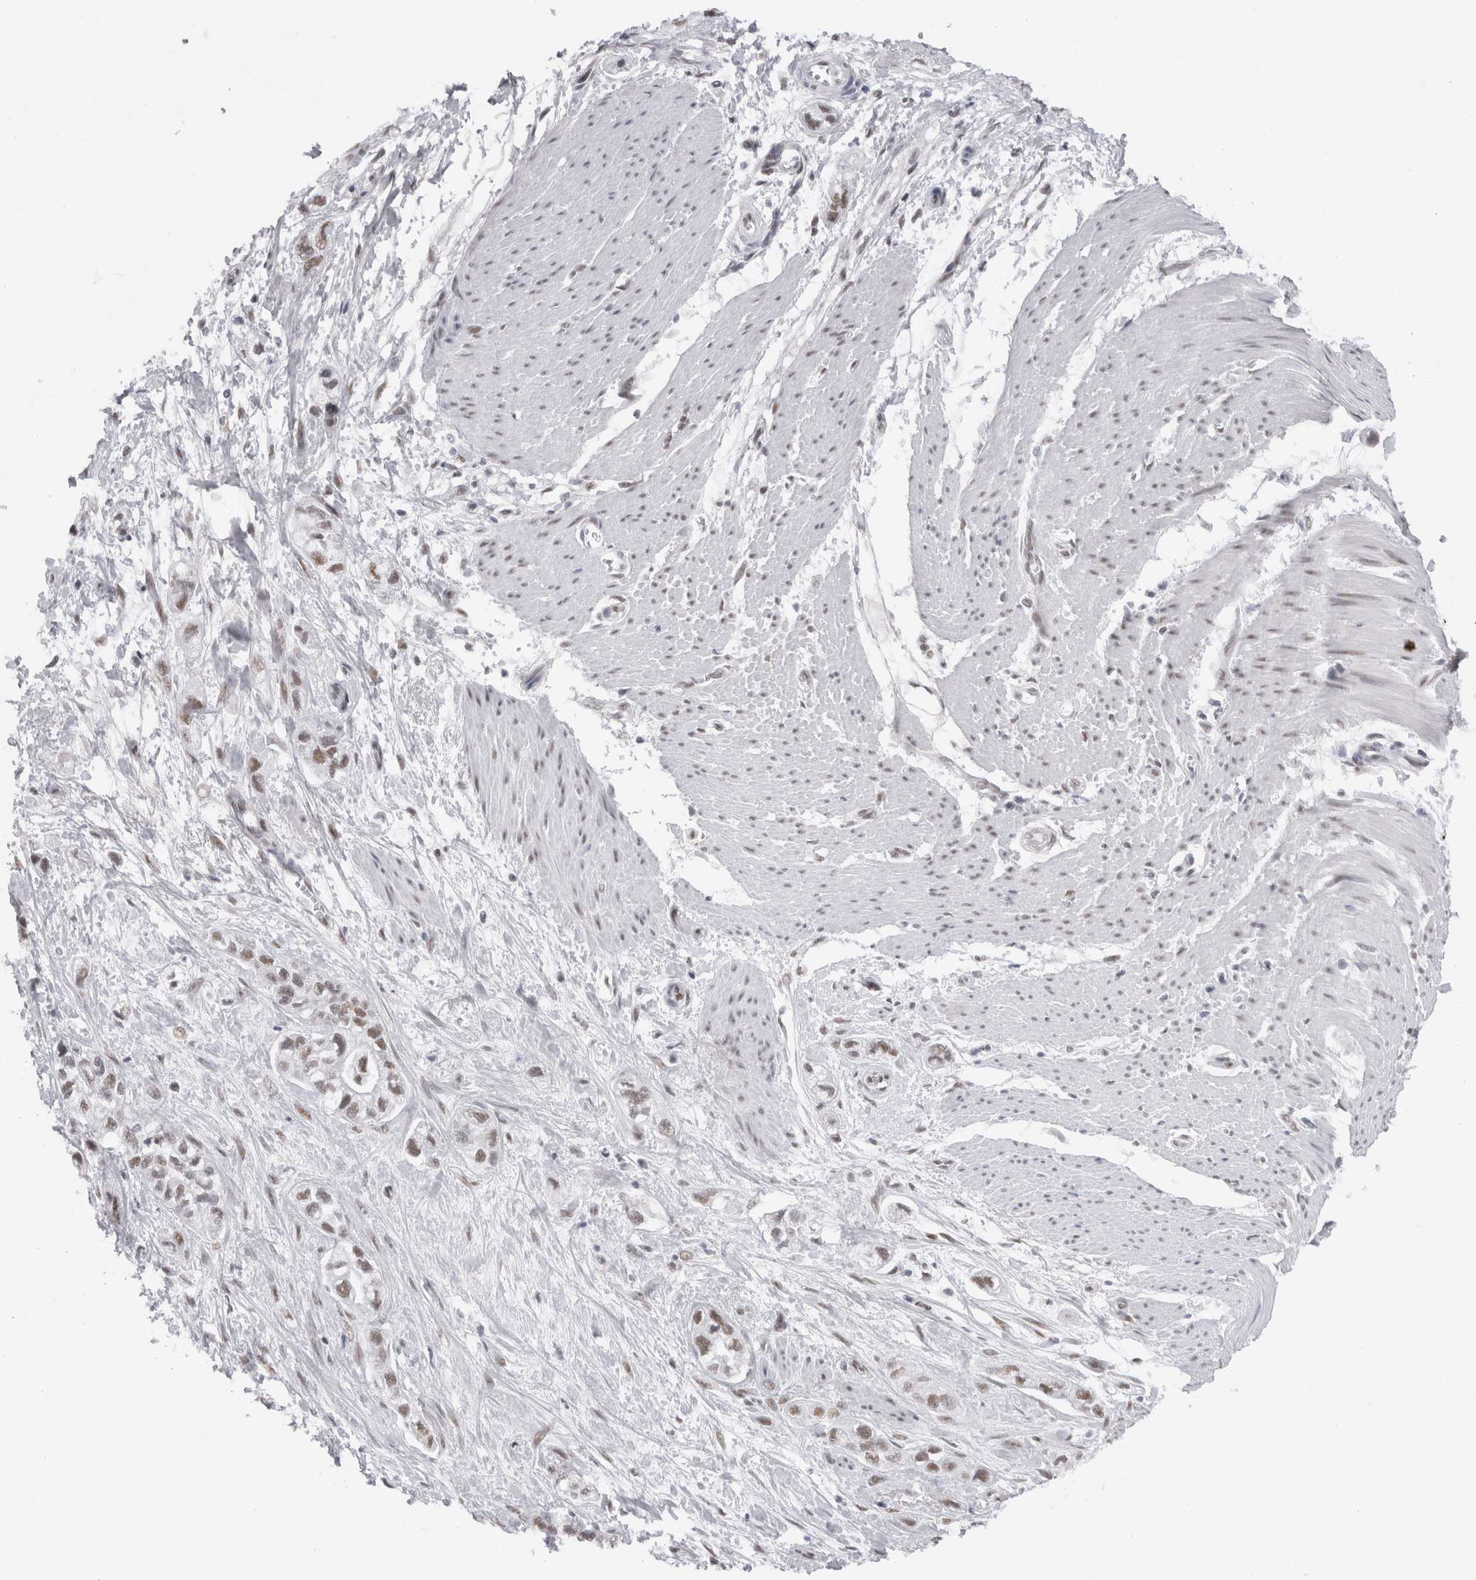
{"staining": {"intensity": "moderate", "quantity": "<25%", "location": "nuclear"}, "tissue": "pancreatic cancer", "cell_type": "Tumor cells", "image_type": "cancer", "snomed": [{"axis": "morphology", "description": "Adenocarcinoma, NOS"}, {"axis": "topography", "description": "Pancreas"}], "caption": "Tumor cells reveal low levels of moderate nuclear expression in approximately <25% of cells in human pancreatic cancer.", "gene": "API5", "patient": {"sex": "male", "age": 74}}